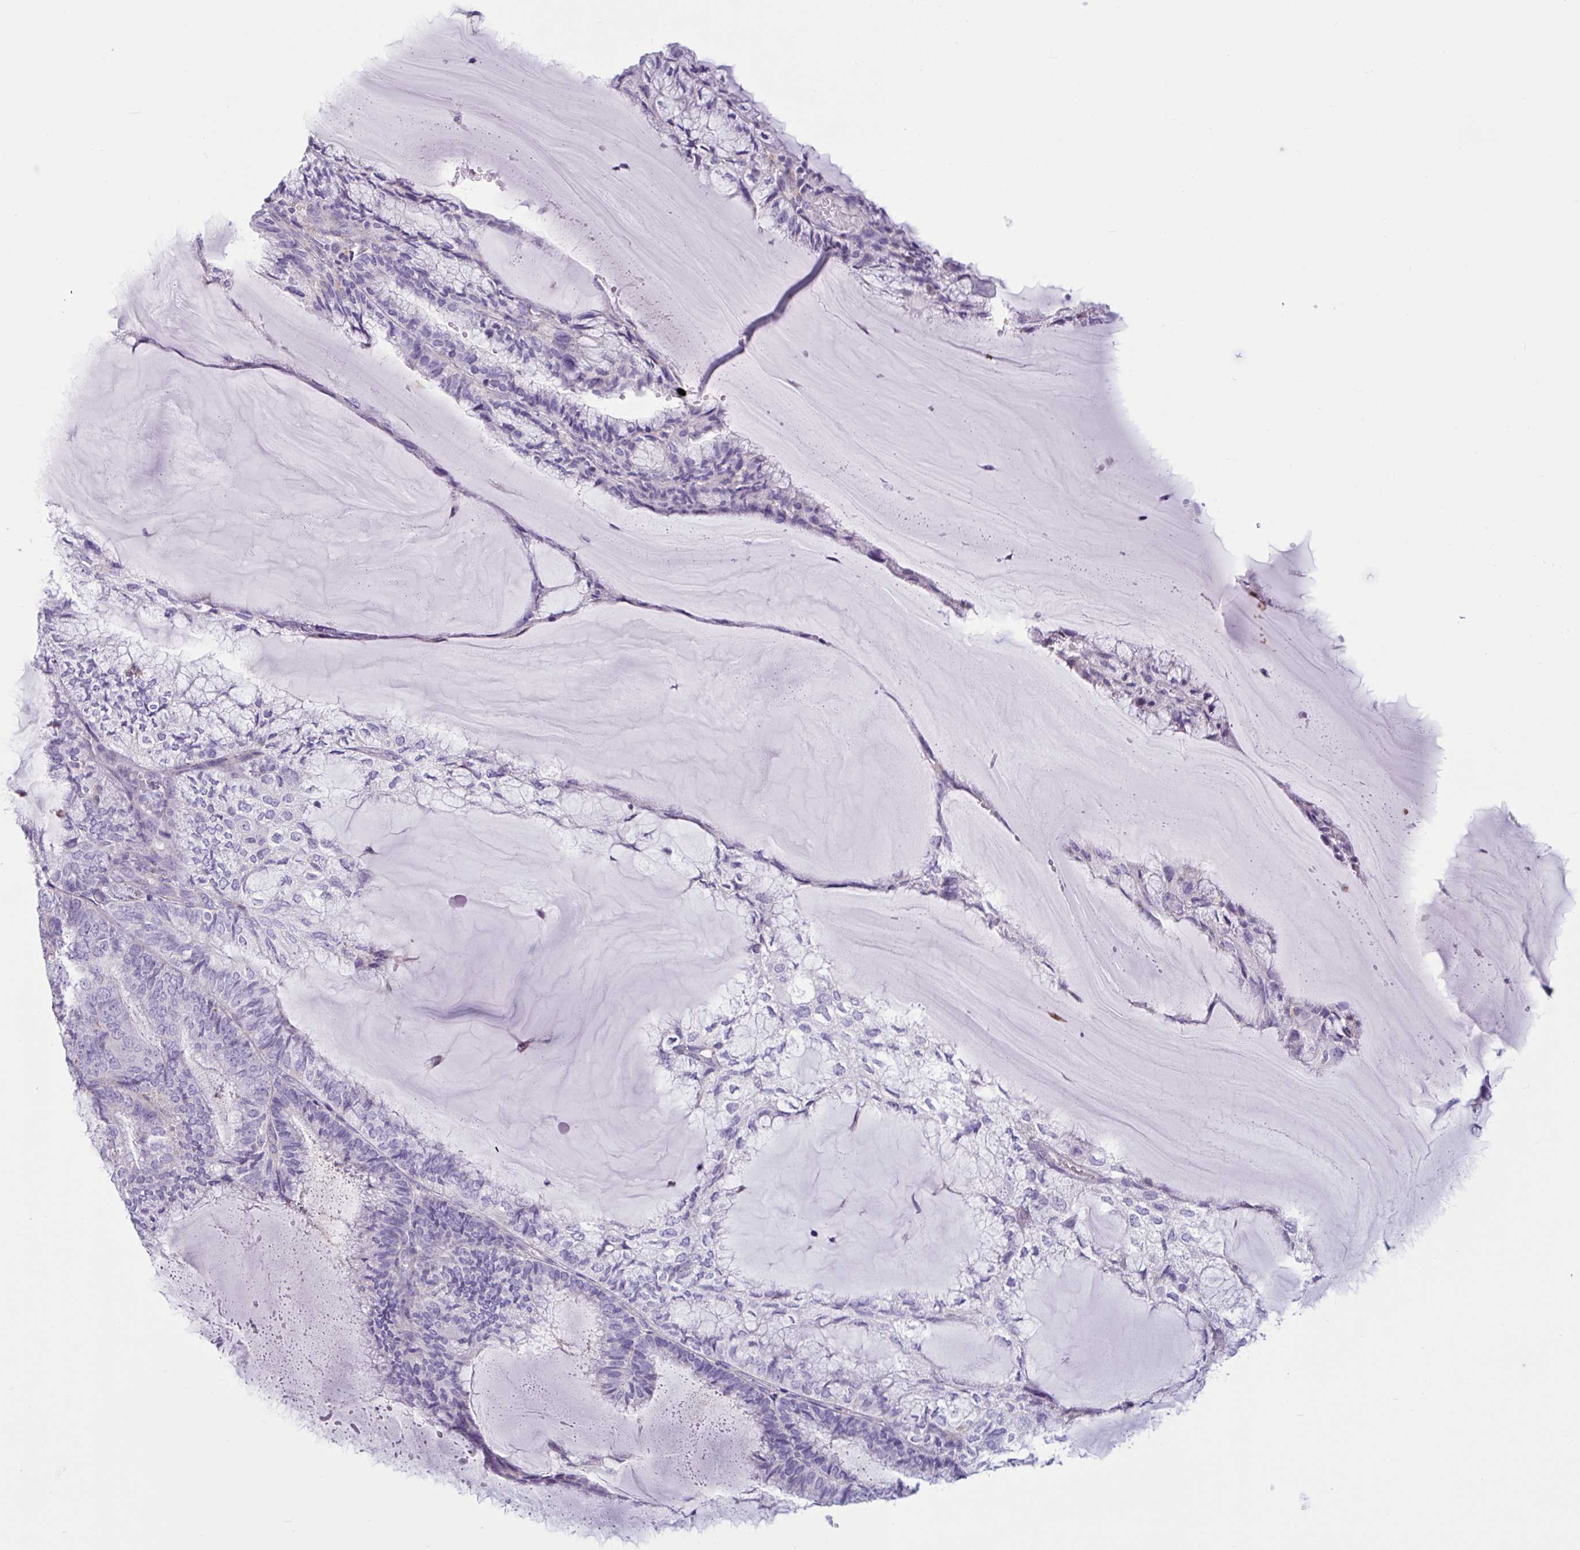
{"staining": {"intensity": "negative", "quantity": "none", "location": "none"}, "tissue": "endometrial cancer", "cell_type": "Tumor cells", "image_type": "cancer", "snomed": [{"axis": "morphology", "description": "Adenocarcinoma, NOS"}, {"axis": "topography", "description": "Endometrium"}], "caption": "This histopathology image is of endometrial cancer (adenocarcinoma) stained with IHC to label a protein in brown with the nuclei are counter-stained blue. There is no expression in tumor cells.", "gene": "XCL1", "patient": {"sex": "female", "age": 81}}